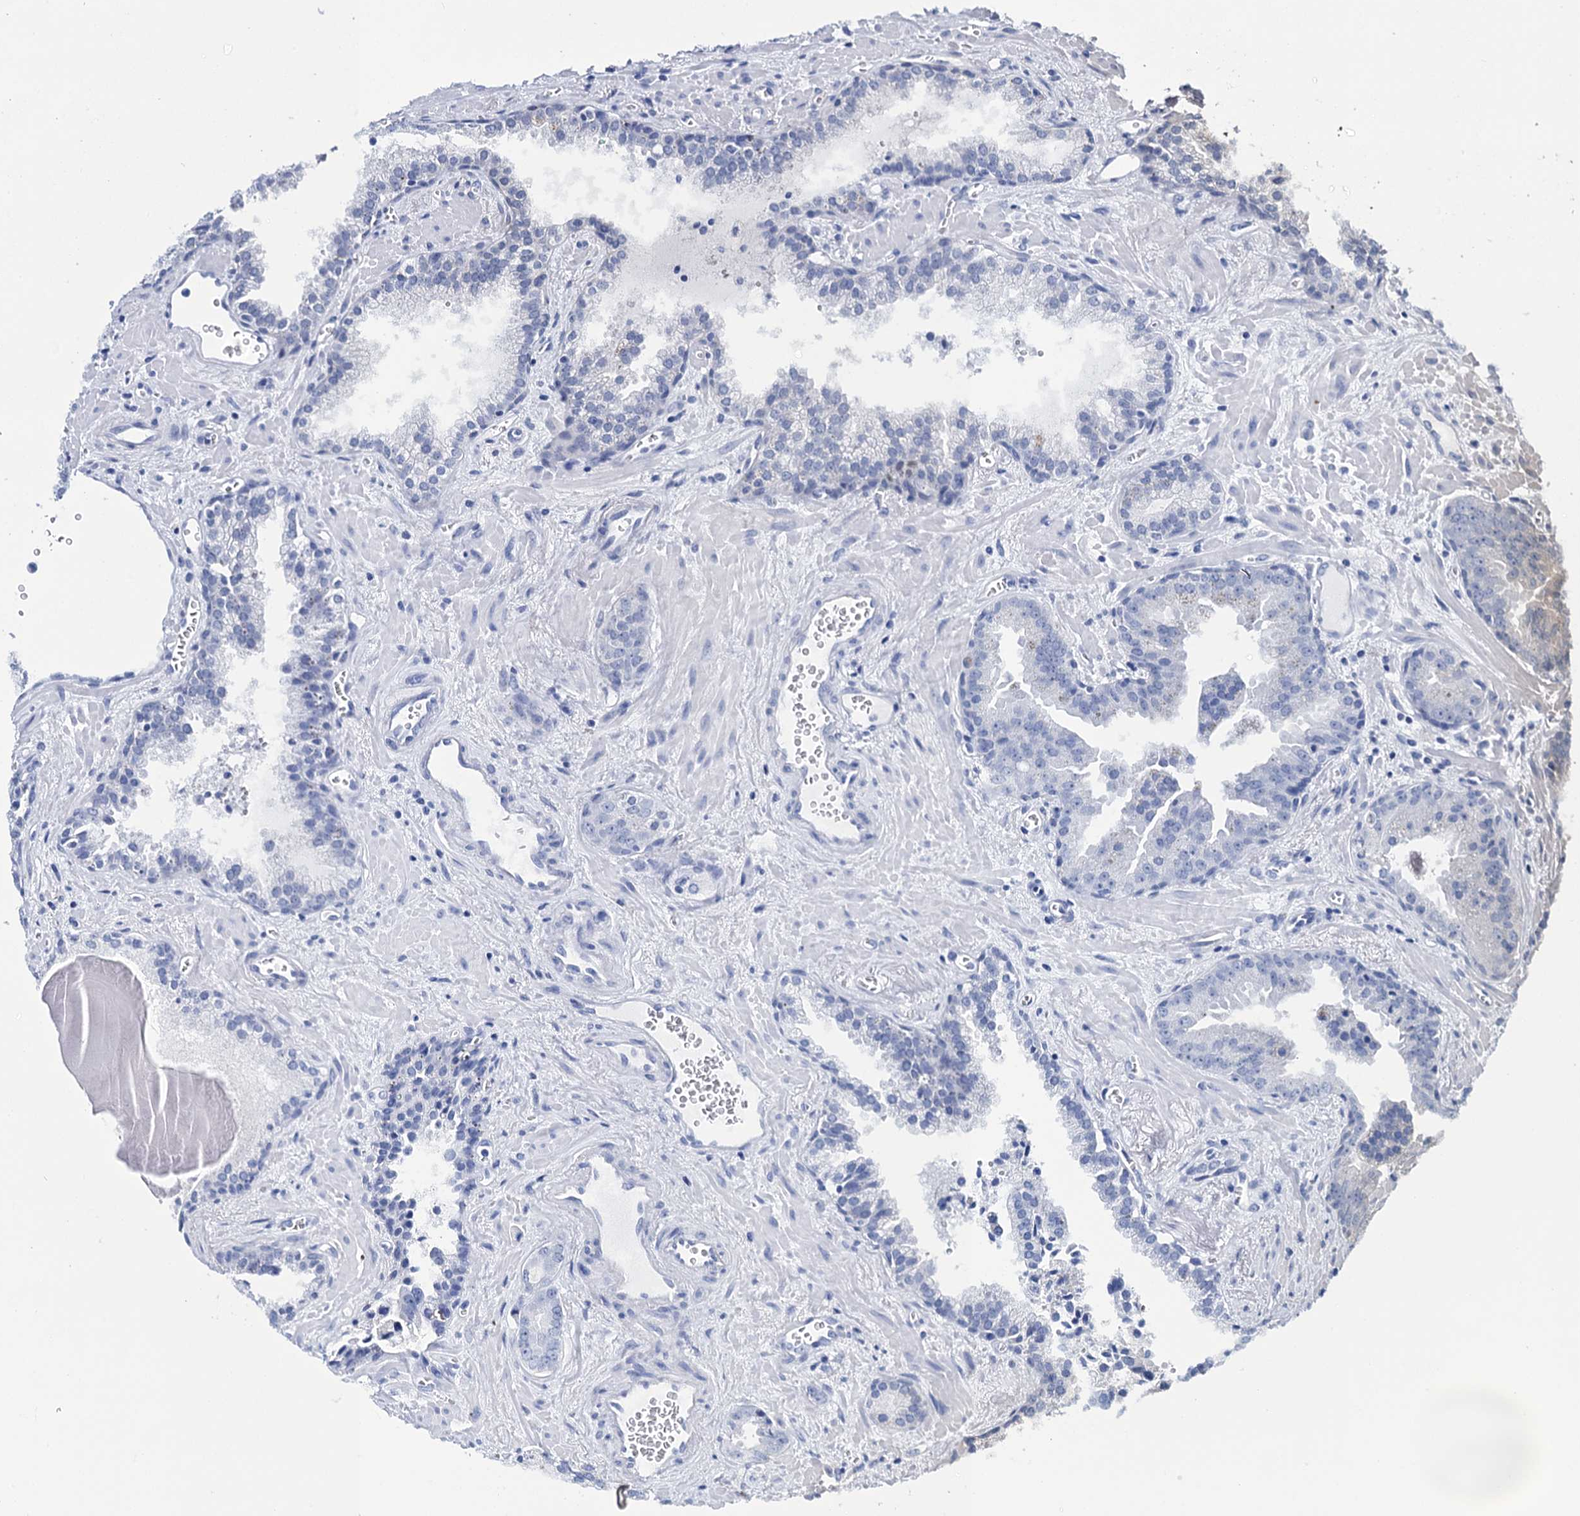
{"staining": {"intensity": "negative", "quantity": "none", "location": "none"}, "tissue": "prostate cancer", "cell_type": "Tumor cells", "image_type": "cancer", "snomed": [{"axis": "morphology", "description": "Adenocarcinoma, High grade"}, {"axis": "topography", "description": "Prostate"}], "caption": "High magnification brightfield microscopy of high-grade adenocarcinoma (prostate) stained with DAB (brown) and counterstained with hematoxylin (blue): tumor cells show no significant expression. (Brightfield microscopy of DAB (3,3'-diaminobenzidine) IHC at high magnification).", "gene": "SLC11A2", "patient": {"sex": "male", "age": 68}}